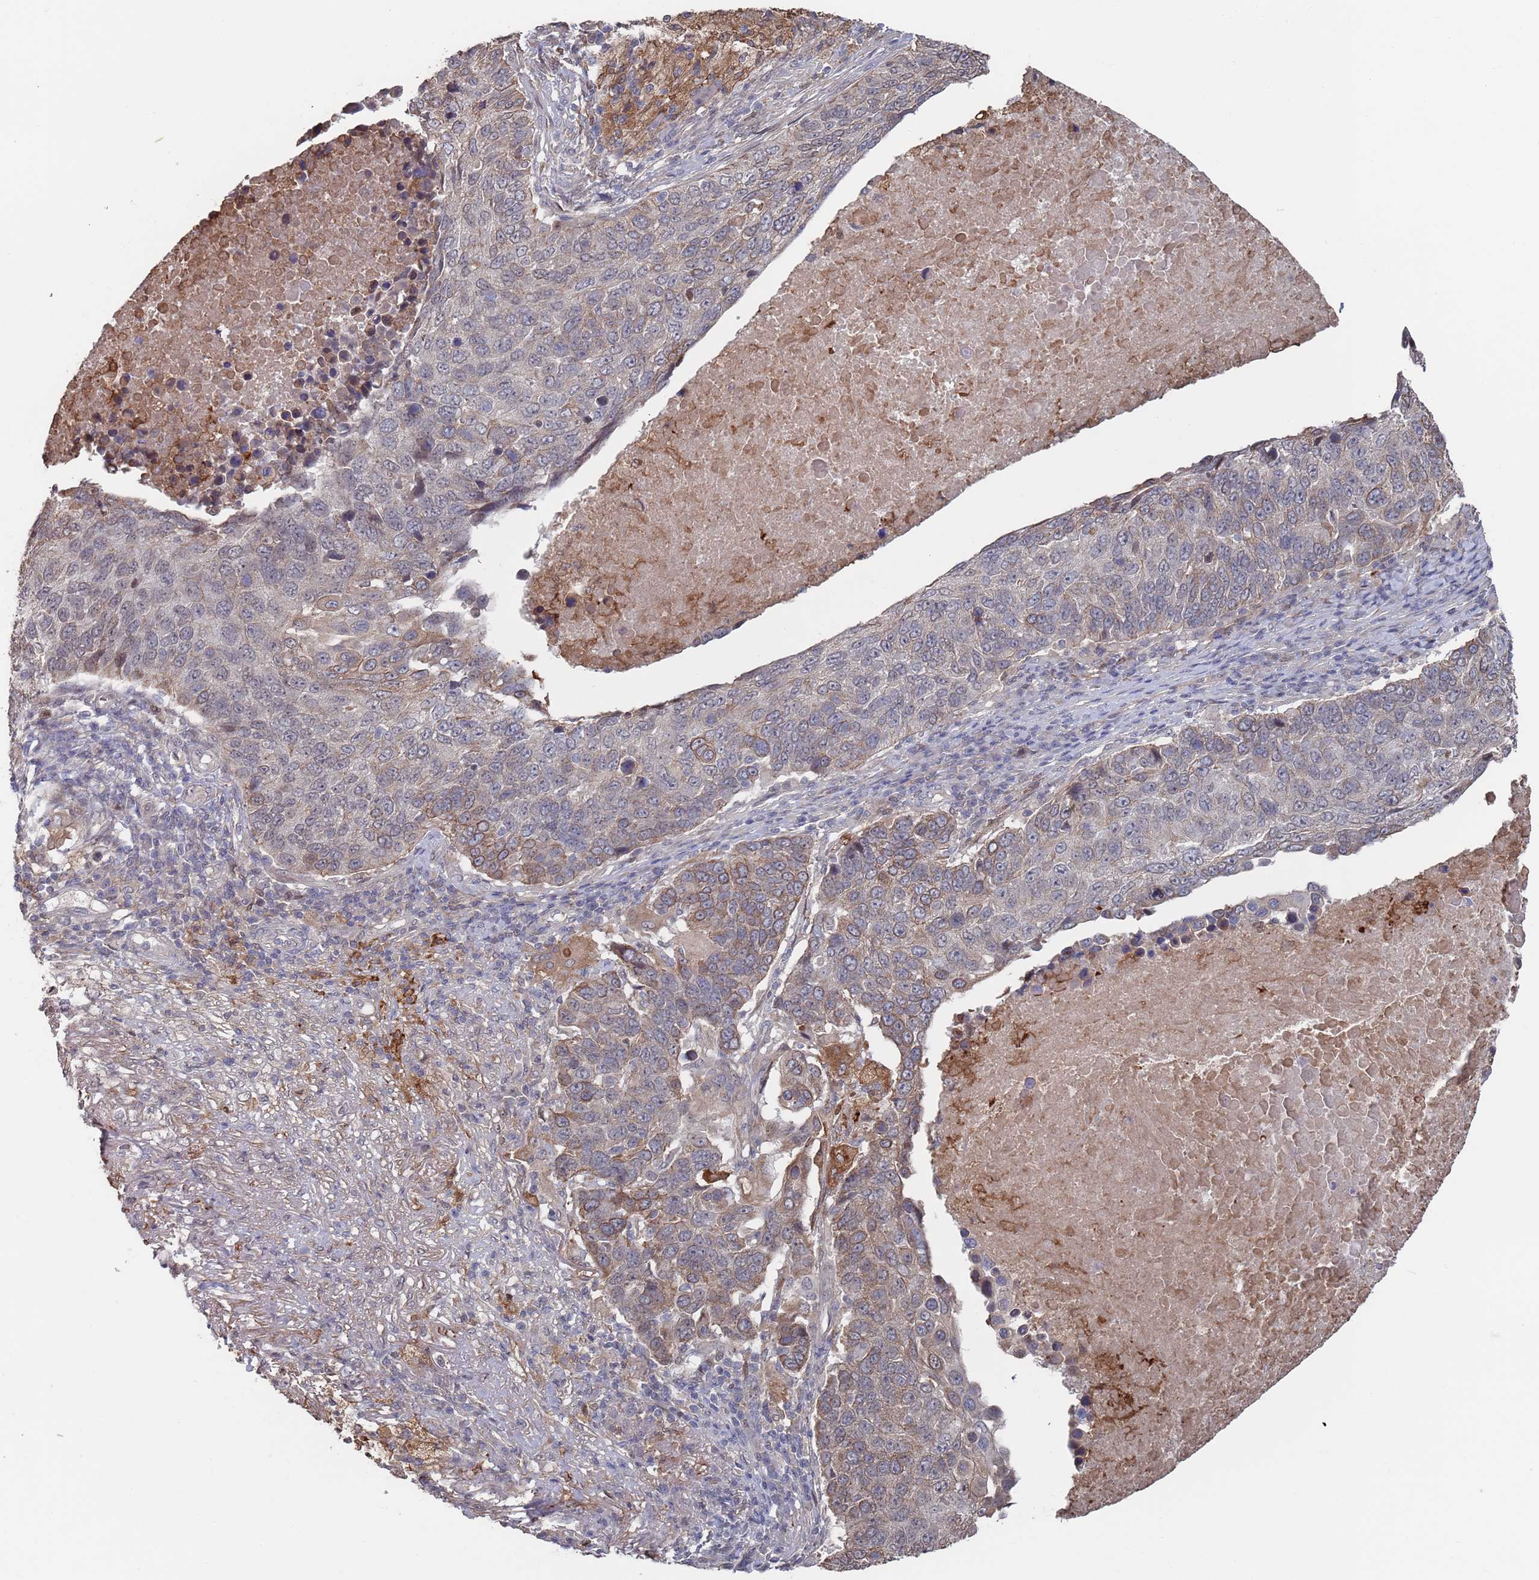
{"staining": {"intensity": "moderate", "quantity": "<25%", "location": "cytoplasmic/membranous"}, "tissue": "lung cancer", "cell_type": "Tumor cells", "image_type": "cancer", "snomed": [{"axis": "morphology", "description": "Normal tissue, NOS"}, {"axis": "morphology", "description": "Squamous cell carcinoma, NOS"}, {"axis": "topography", "description": "Lymph node"}, {"axis": "topography", "description": "Lung"}], "caption": "High-power microscopy captured an immunohistochemistry (IHC) micrograph of lung cancer (squamous cell carcinoma), revealing moderate cytoplasmic/membranous expression in approximately <25% of tumor cells.", "gene": "DGKD", "patient": {"sex": "male", "age": 66}}